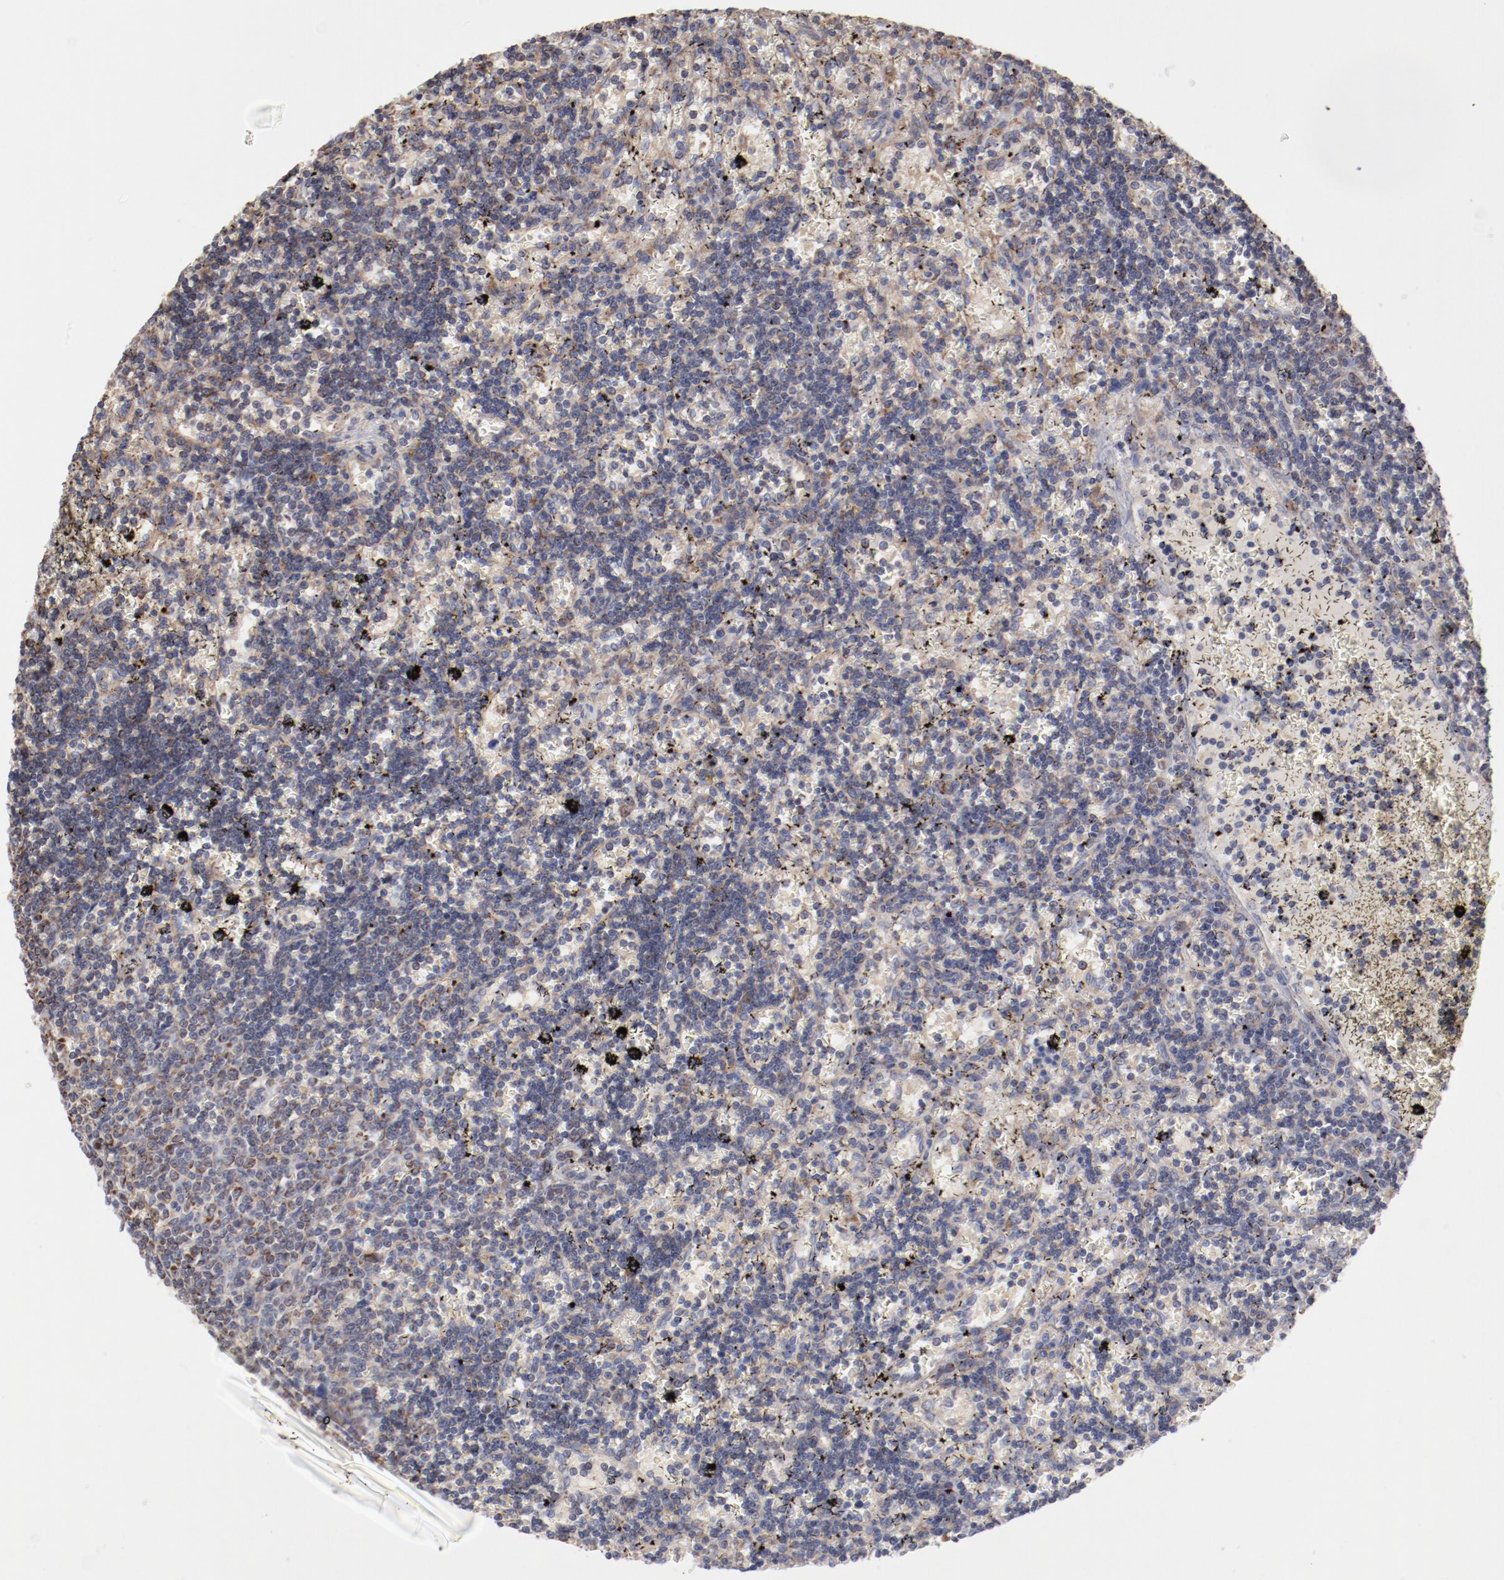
{"staining": {"intensity": "weak", "quantity": "25%-75%", "location": "cytoplasmic/membranous"}, "tissue": "lymphoma", "cell_type": "Tumor cells", "image_type": "cancer", "snomed": [{"axis": "morphology", "description": "Malignant lymphoma, non-Hodgkin's type, Low grade"}, {"axis": "topography", "description": "Spleen"}], "caption": "IHC (DAB (3,3'-diaminobenzidine)) staining of low-grade malignant lymphoma, non-Hodgkin's type reveals weak cytoplasmic/membranous protein staining in approximately 25%-75% of tumor cells. The staining was performed using DAB (3,3'-diaminobenzidine) to visualize the protein expression in brown, while the nuclei were stained in blue with hematoxylin (Magnification: 20x).", "gene": "PPFIBP2", "patient": {"sex": "male", "age": 60}}